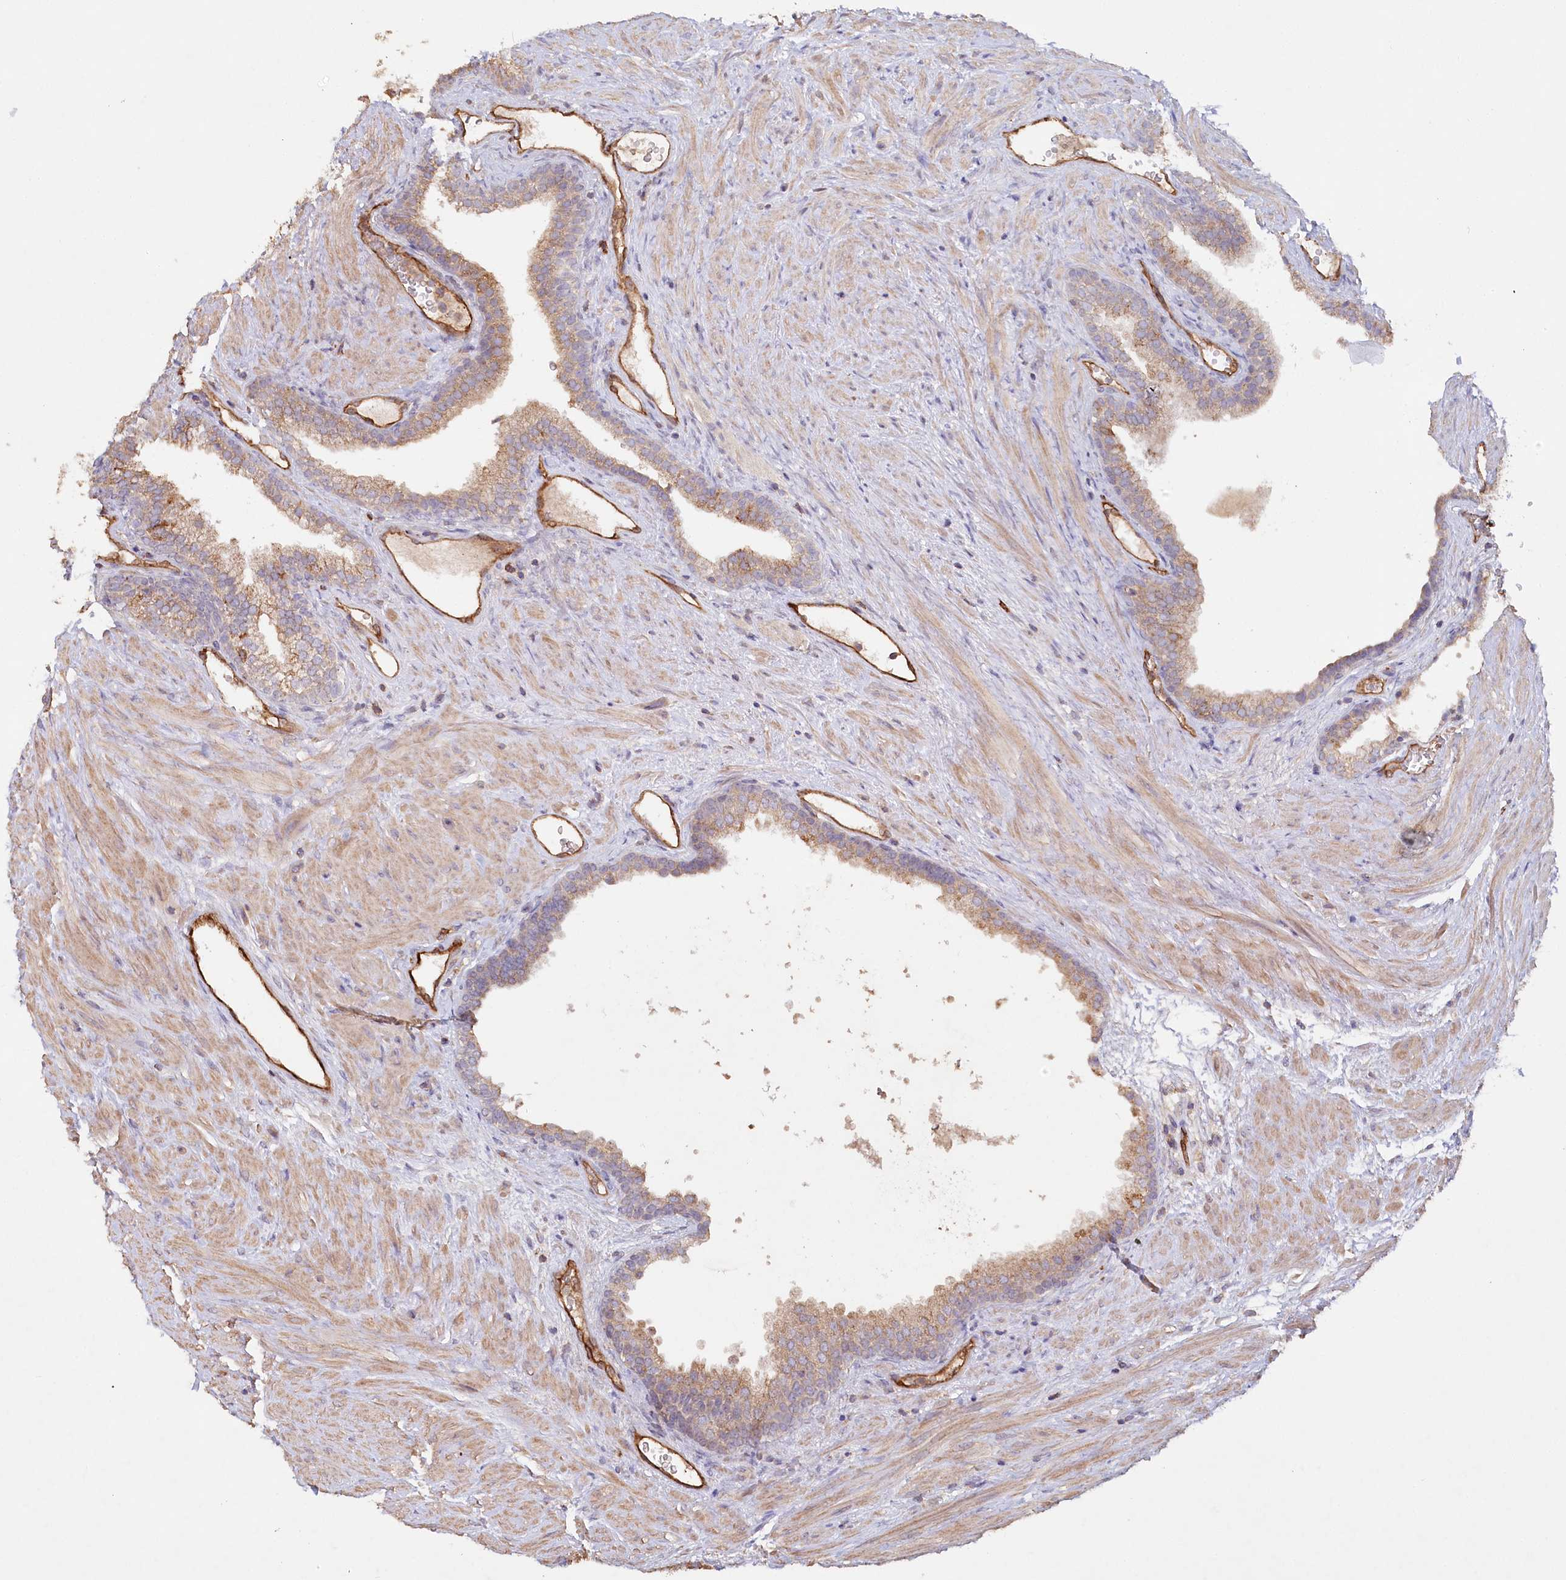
{"staining": {"intensity": "moderate", "quantity": "25%-75%", "location": "cytoplasmic/membranous"}, "tissue": "prostate", "cell_type": "Glandular cells", "image_type": "normal", "snomed": [{"axis": "morphology", "description": "Normal tissue, NOS"}, {"axis": "topography", "description": "Prostate"}], "caption": "Normal prostate demonstrates moderate cytoplasmic/membranous staining in about 25%-75% of glandular cells The staining is performed using DAB brown chromogen to label protein expression. The nuclei are counter-stained blue using hematoxylin..", "gene": "RBP5", "patient": {"sex": "male", "age": 76}}